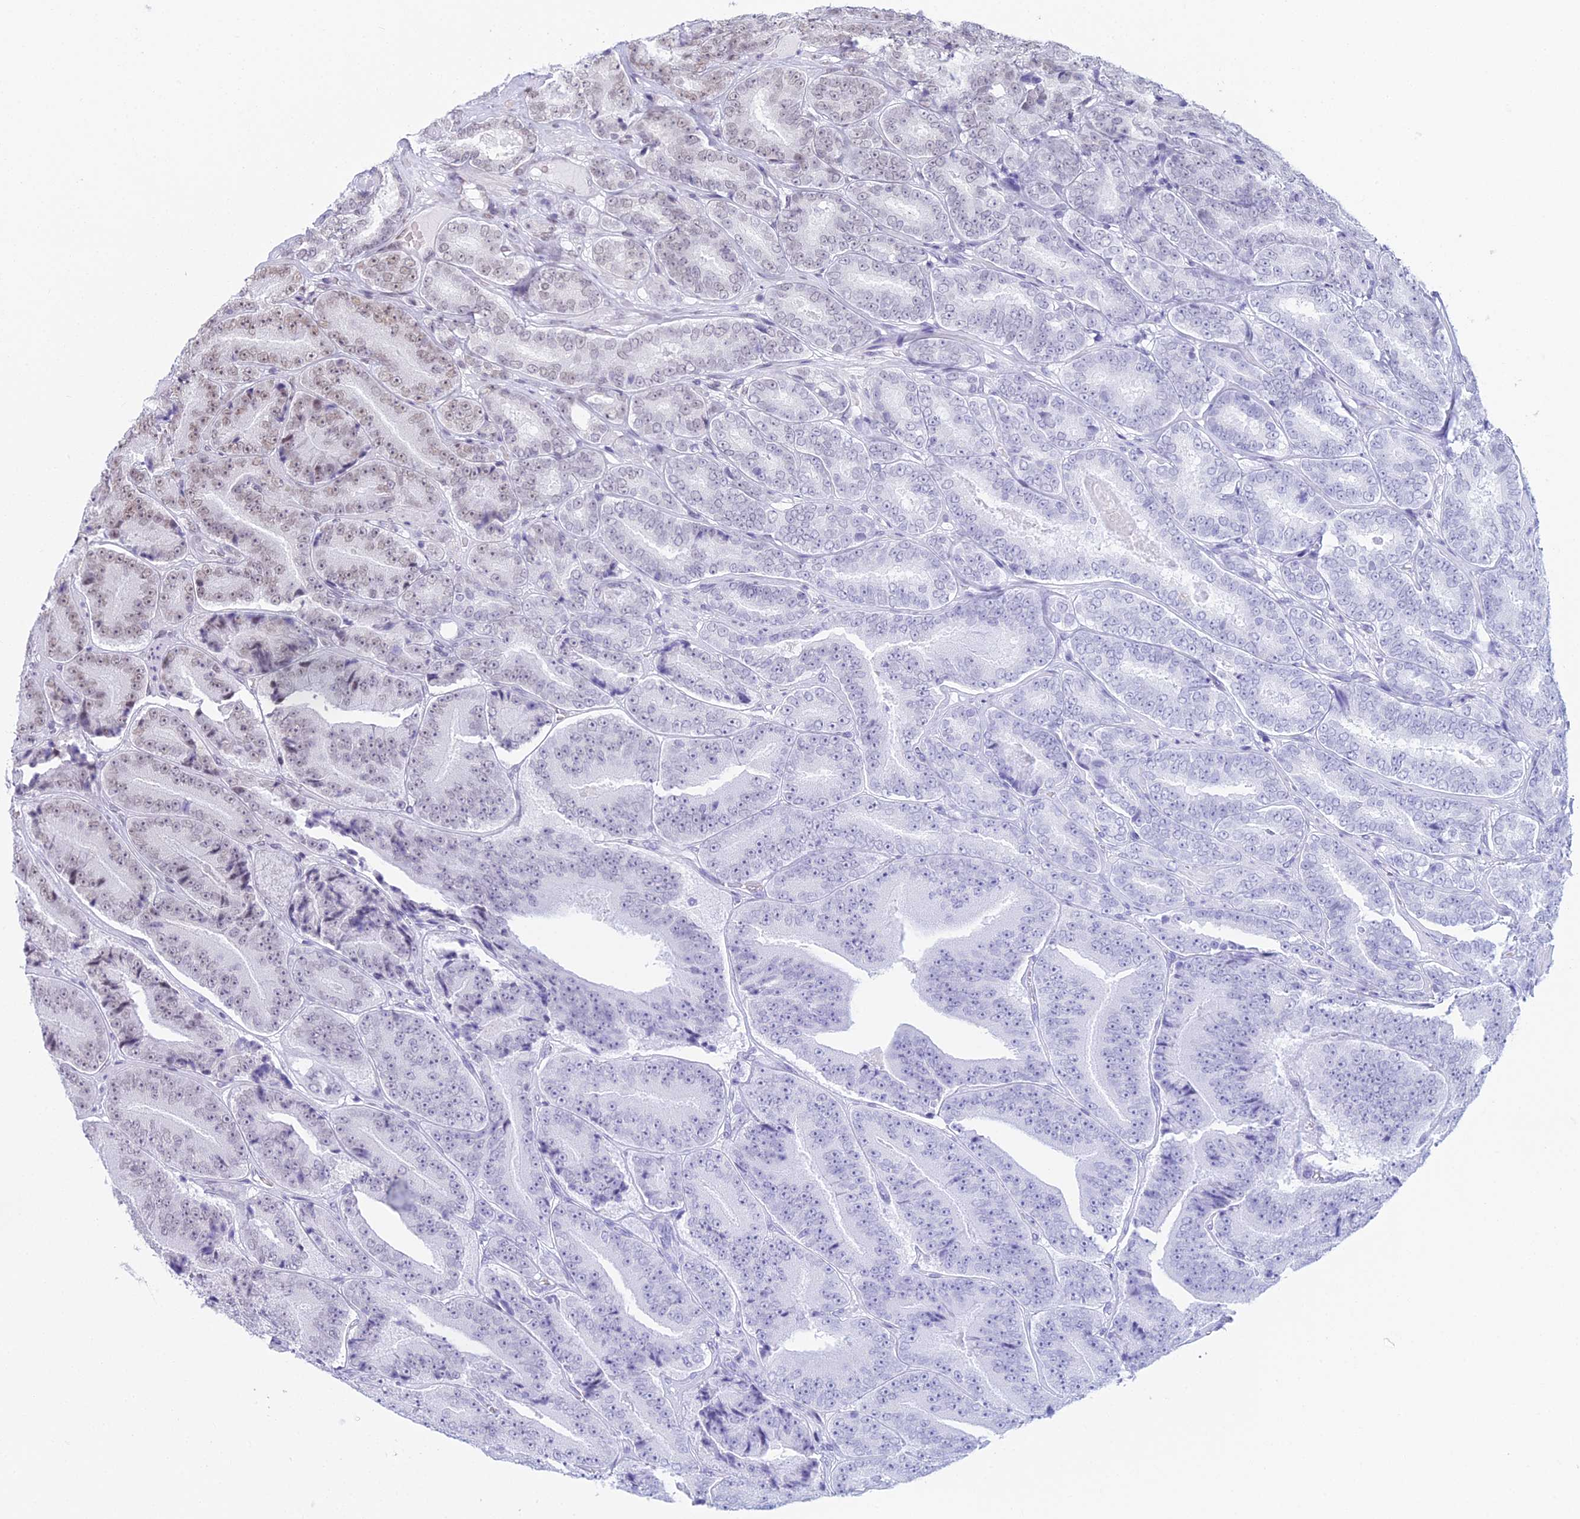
{"staining": {"intensity": "weak", "quantity": "25%-75%", "location": "nuclear"}, "tissue": "prostate cancer", "cell_type": "Tumor cells", "image_type": "cancer", "snomed": [{"axis": "morphology", "description": "Adenocarcinoma, High grade"}, {"axis": "topography", "description": "Prostate"}], "caption": "Protein positivity by immunohistochemistry exhibits weak nuclear staining in approximately 25%-75% of tumor cells in prostate high-grade adenocarcinoma. The protein is shown in brown color, while the nuclei are stained blue.", "gene": "CDC26", "patient": {"sex": "male", "age": 72}}